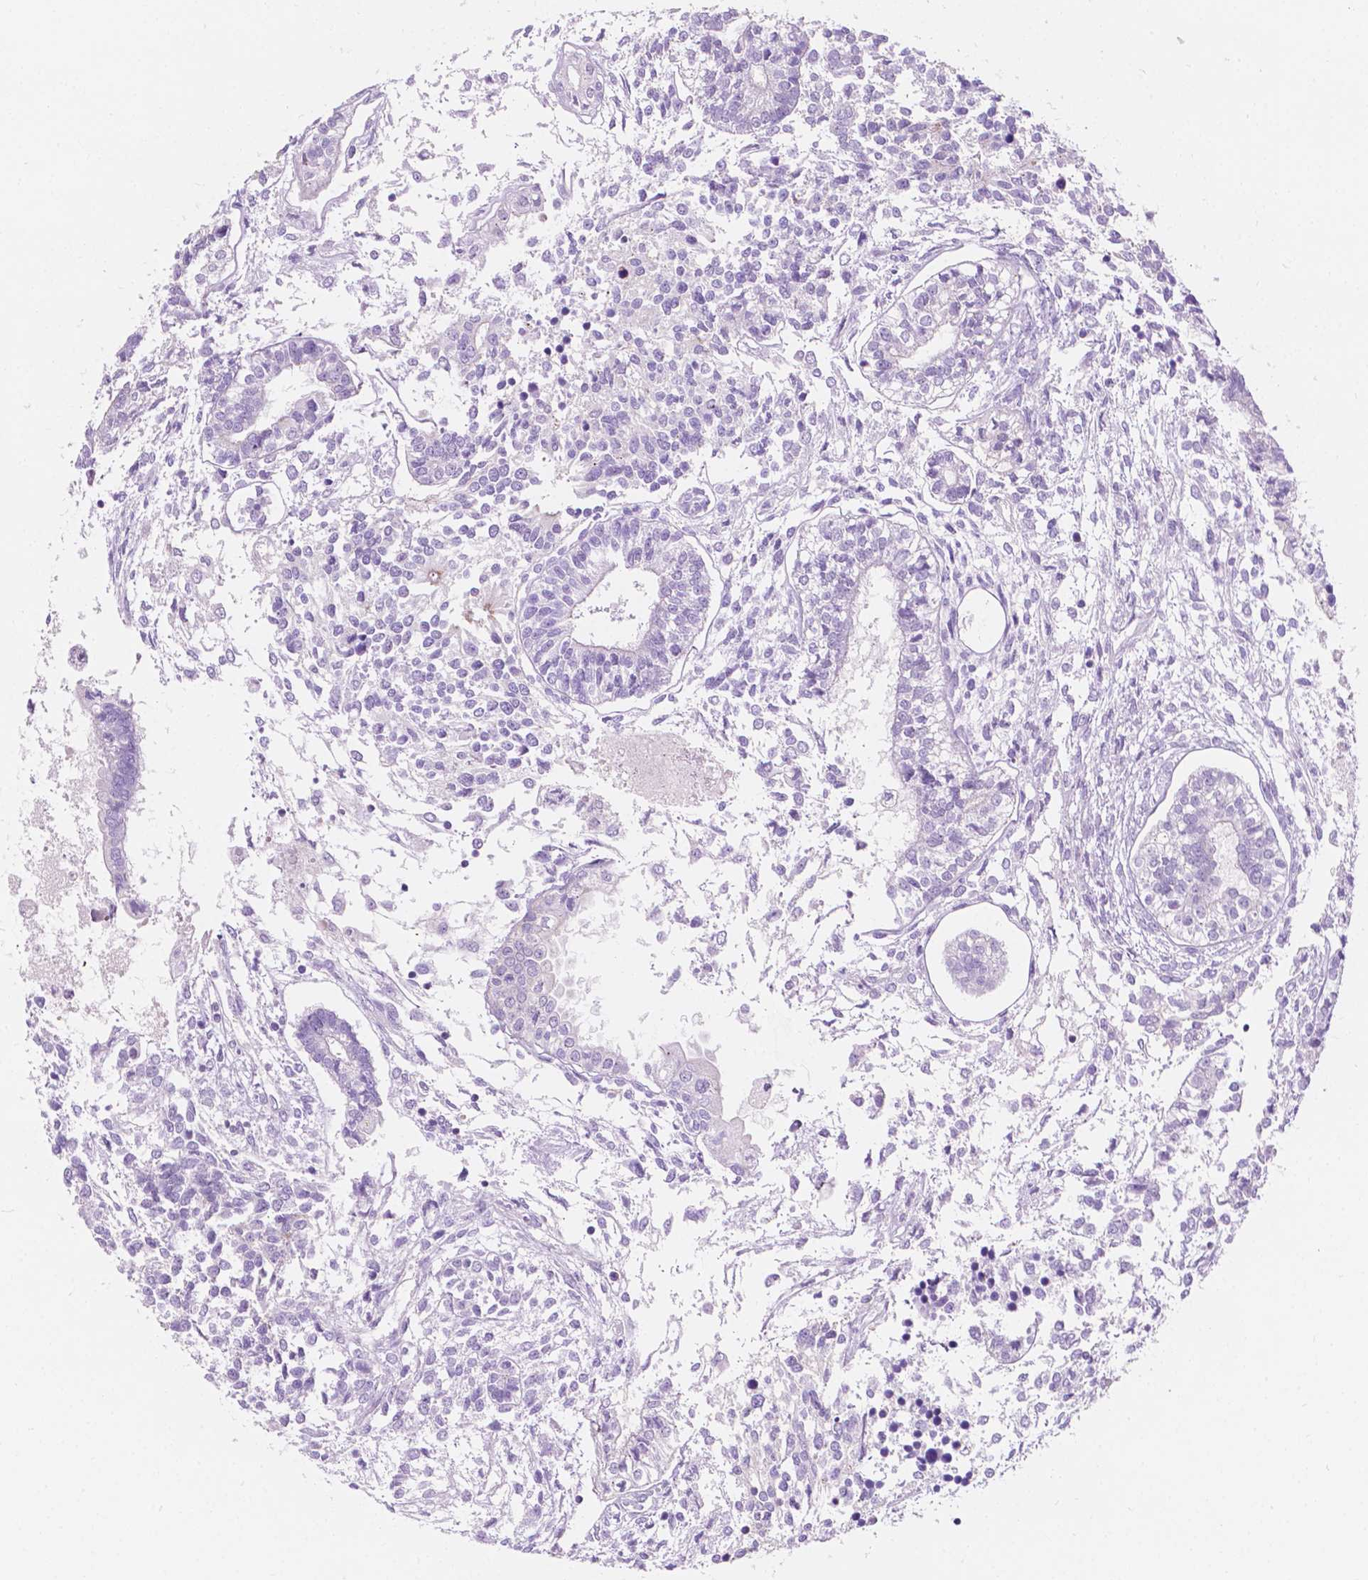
{"staining": {"intensity": "negative", "quantity": "none", "location": "none"}, "tissue": "testis cancer", "cell_type": "Tumor cells", "image_type": "cancer", "snomed": [{"axis": "morphology", "description": "Carcinoma, Embryonal, NOS"}, {"axis": "topography", "description": "Testis"}], "caption": "High magnification brightfield microscopy of testis cancer stained with DAB (brown) and counterstained with hematoxylin (blue): tumor cells show no significant expression.", "gene": "NOS1AP", "patient": {"sex": "male", "age": 37}}